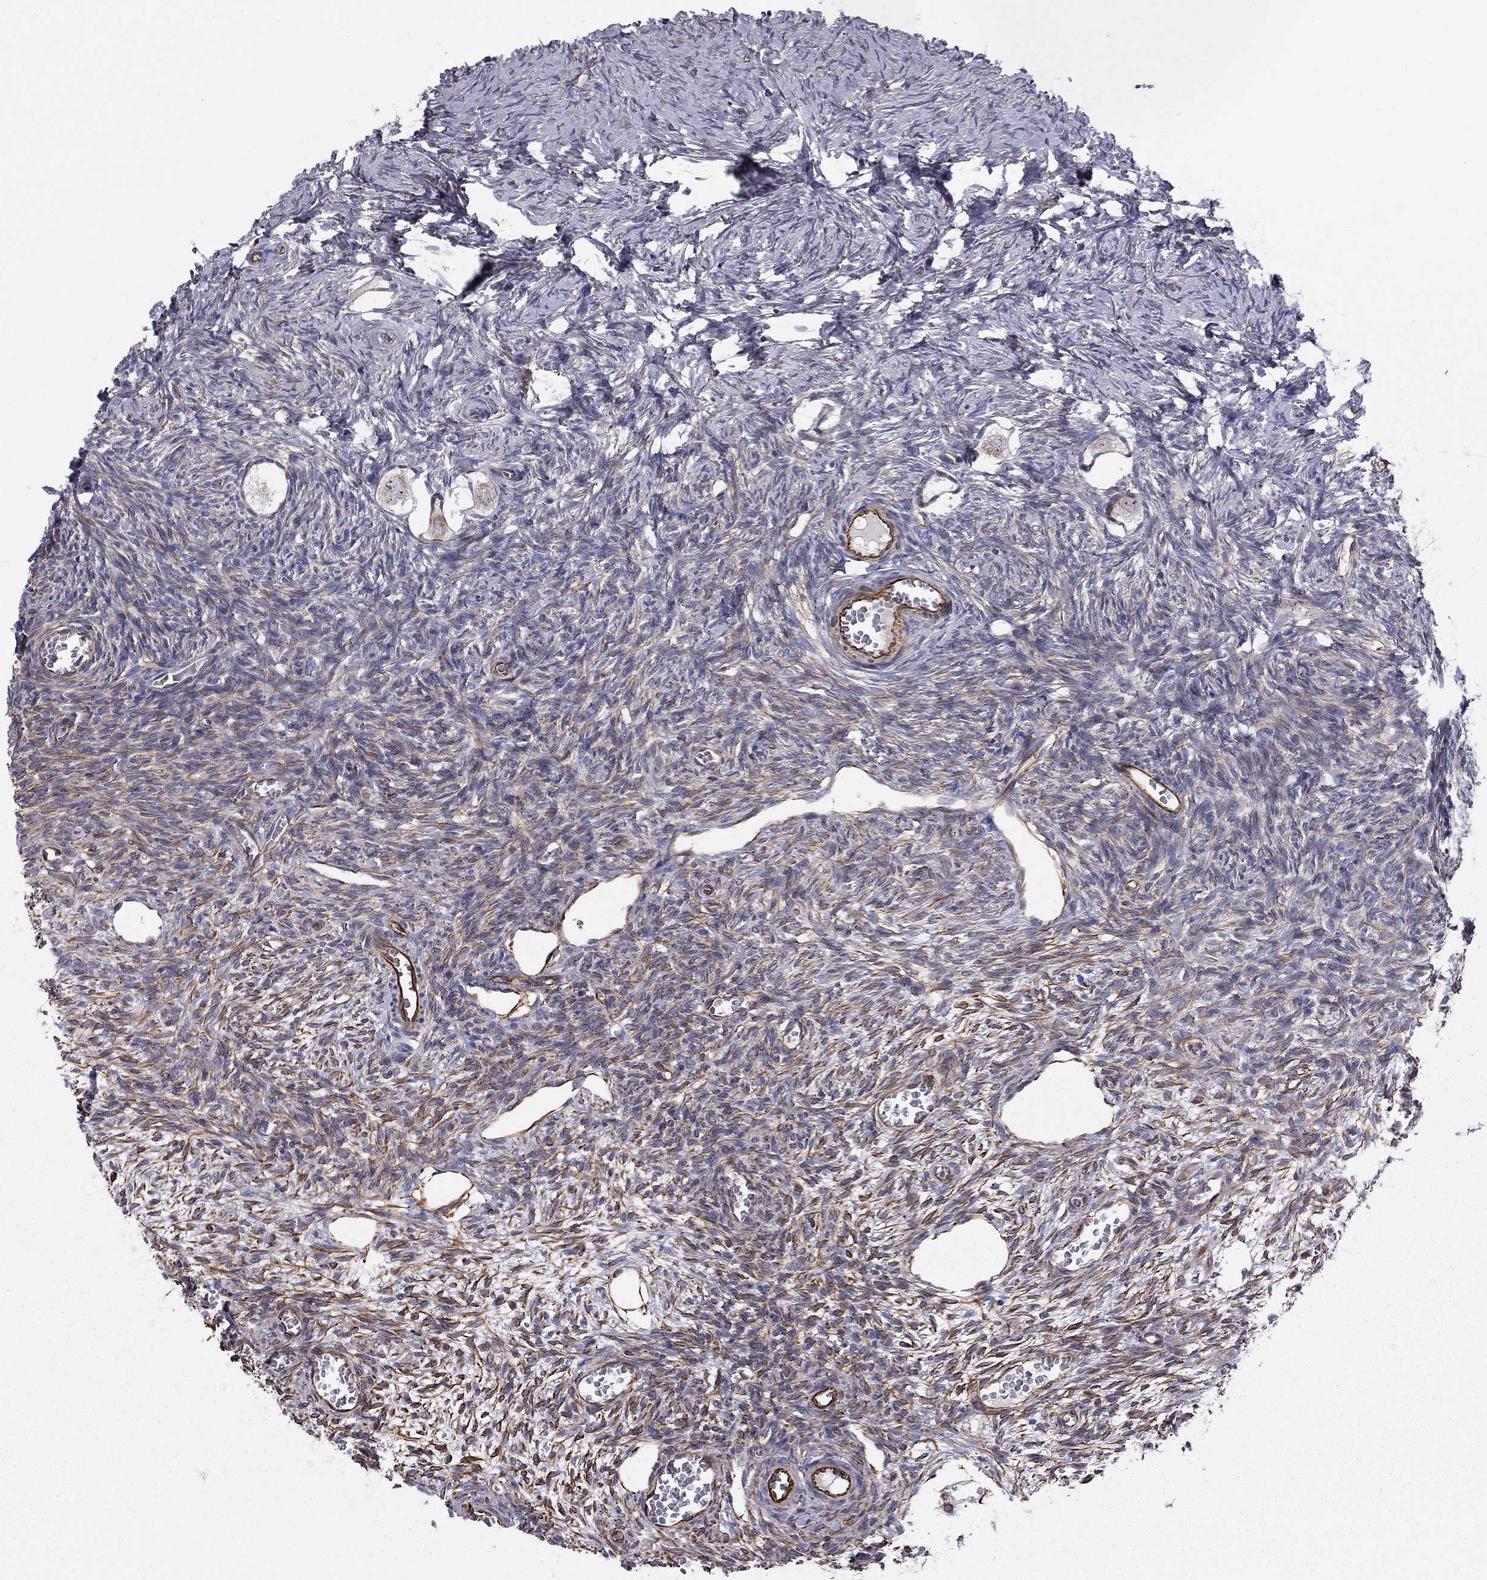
{"staining": {"intensity": "negative", "quantity": "none", "location": "none"}, "tissue": "ovary", "cell_type": "Follicle cells", "image_type": "normal", "snomed": [{"axis": "morphology", "description": "Normal tissue, NOS"}, {"axis": "topography", "description": "Ovary"}], "caption": "An IHC image of normal ovary is shown. There is no staining in follicle cells of ovary. (DAB immunohistochemistry (IHC) visualized using brightfield microscopy, high magnification).", "gene": "CLSTN1", "patient": {"sex": "female", "age": 27}}